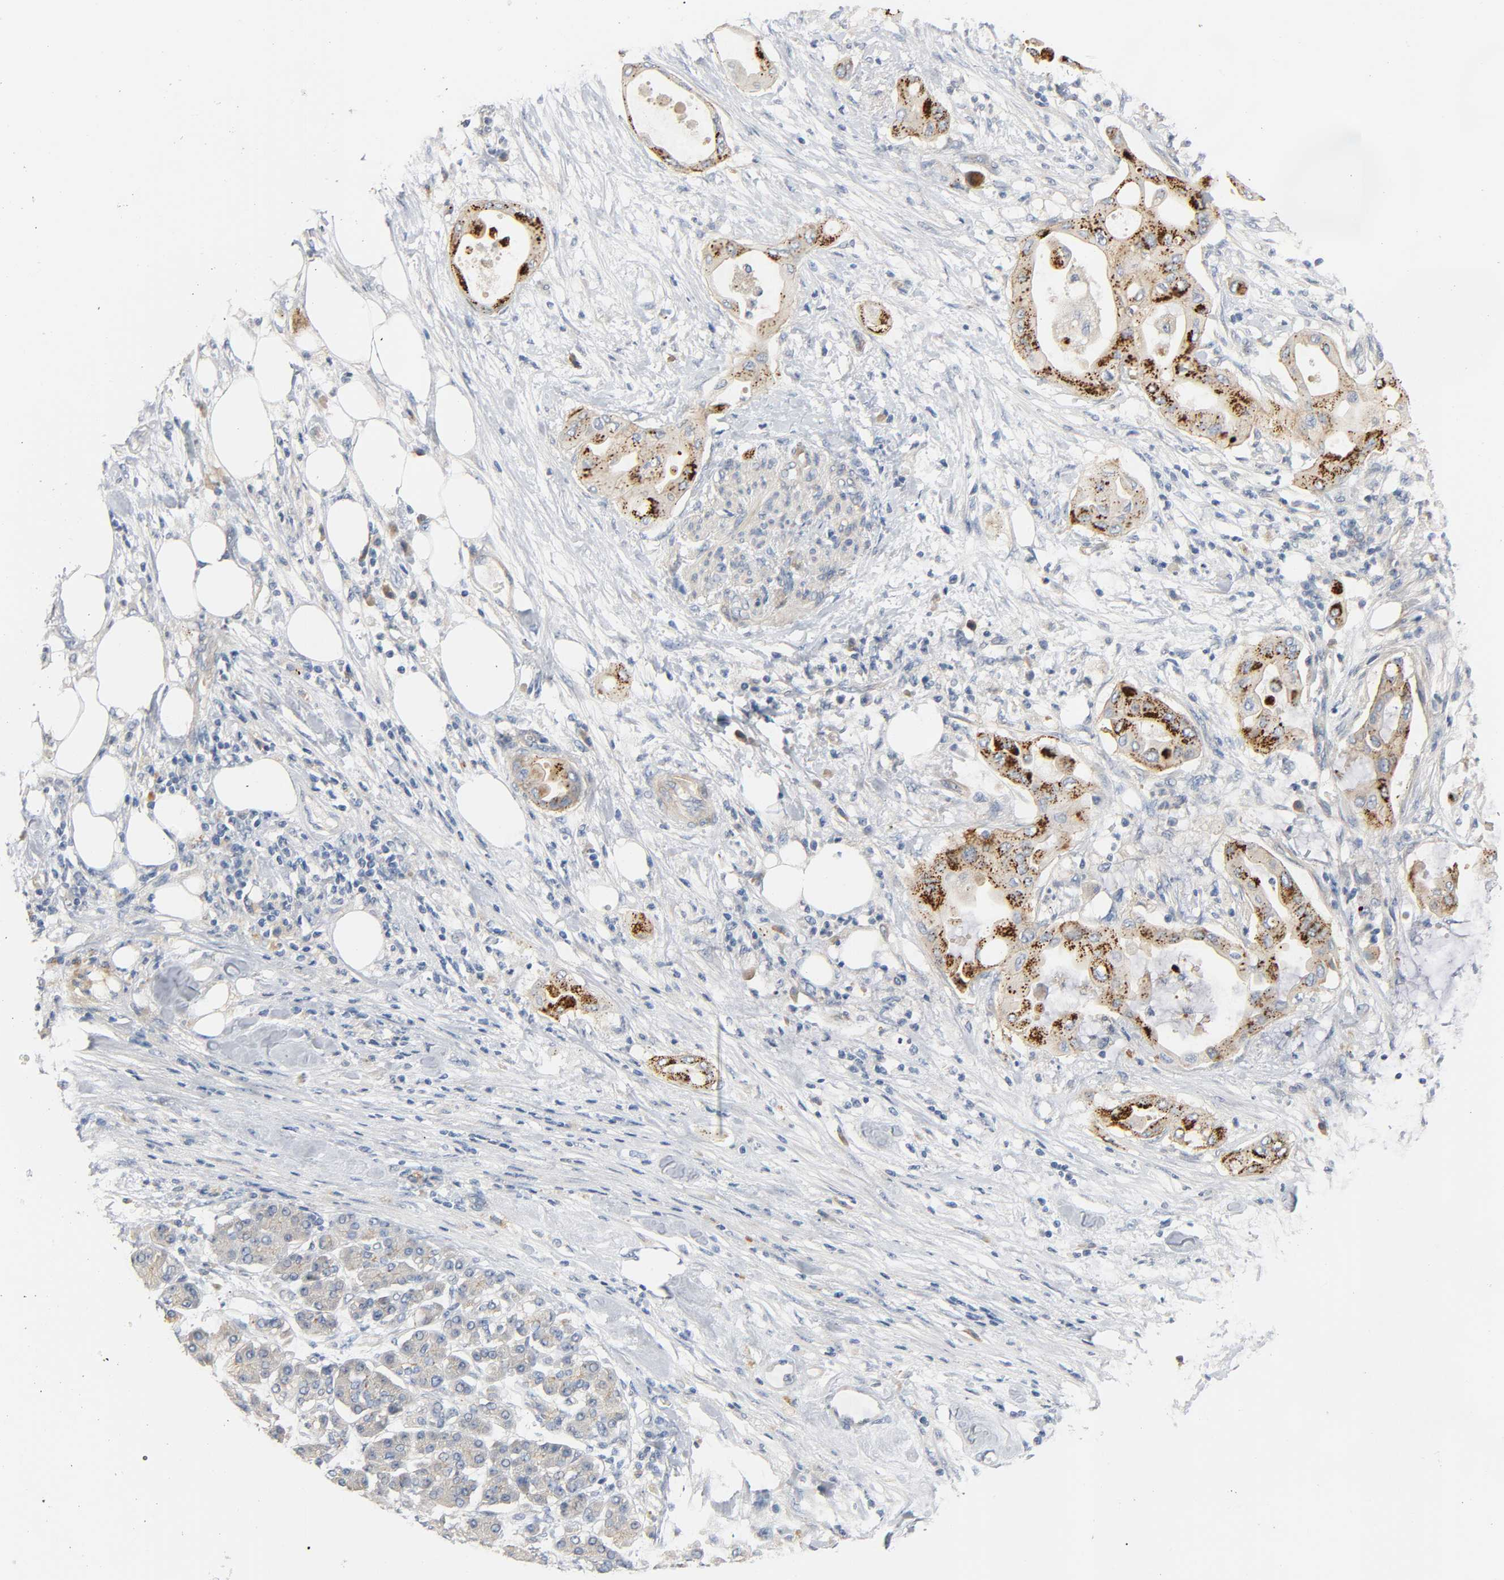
{"staining": {"intensity": "weak", "quantity": "25%-75%", "location": "cytoplasmic/membranous"}, "tissue": "pancreatic cancer", "cell_type": "Tumor cells", "image_type": "cancer", "snomed": [{"axis": "morphology", "description": "Adenocarcinoma, NOS"}, {"axis": "morphology", "description": "Adenocarcinoma, metastatic, NOS"}, {"axis": "topography", "description": "Lymph node"}, {"axis": "topography", "description": "Pancreas"}, {"axis": "topography", "description": "Duodenum"}], "caption": "Immunohistochemical staining of pancreatic cancer displays low levels of weak cytoplasmic/membranous positivity in about 25%-75% of tumor cells.", "gene": "ARPC1A", "patient": {"sex": "female", "age": 64}}